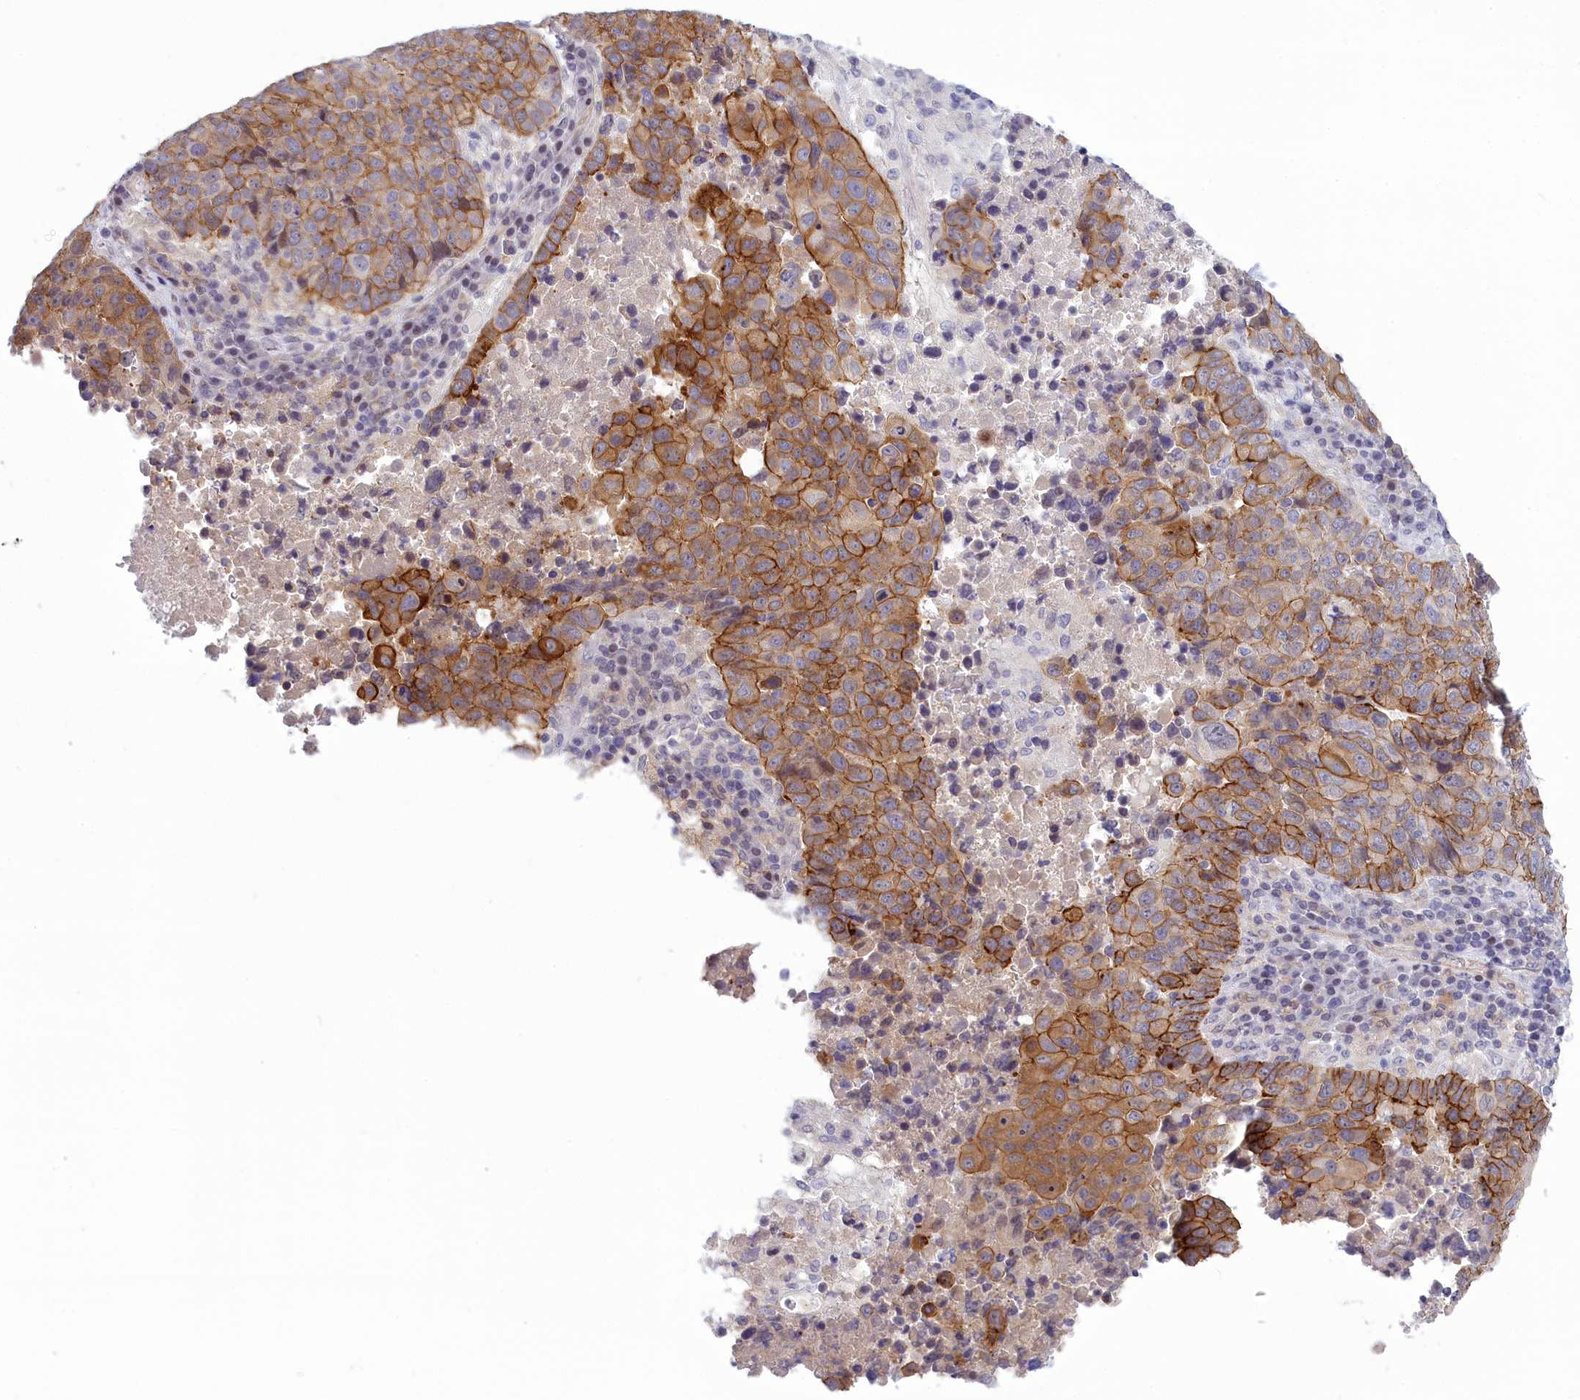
{"staining": {"intensity": "moderate", "quantity": ">75%", "location": "cytoplasmic/membranous"}, "tissue": "lung cancer", "cell_type": "Tumor cells", "image_type": "cancer", "snomed": [{"axis": "morphology", "description": "Squamous cell carcinoma, NOS"}, {"axis": "topography", "description": "Lung"}], "caption": "Immunohistochemical staining of squamous cell carcinoma (lung) shows medium levels of moderate cytoplasmic/membranous protein staining in approximately >75% of tumor cells.", "gene": "CORO2A", "patient": {"sex": "male", "age": 73}}